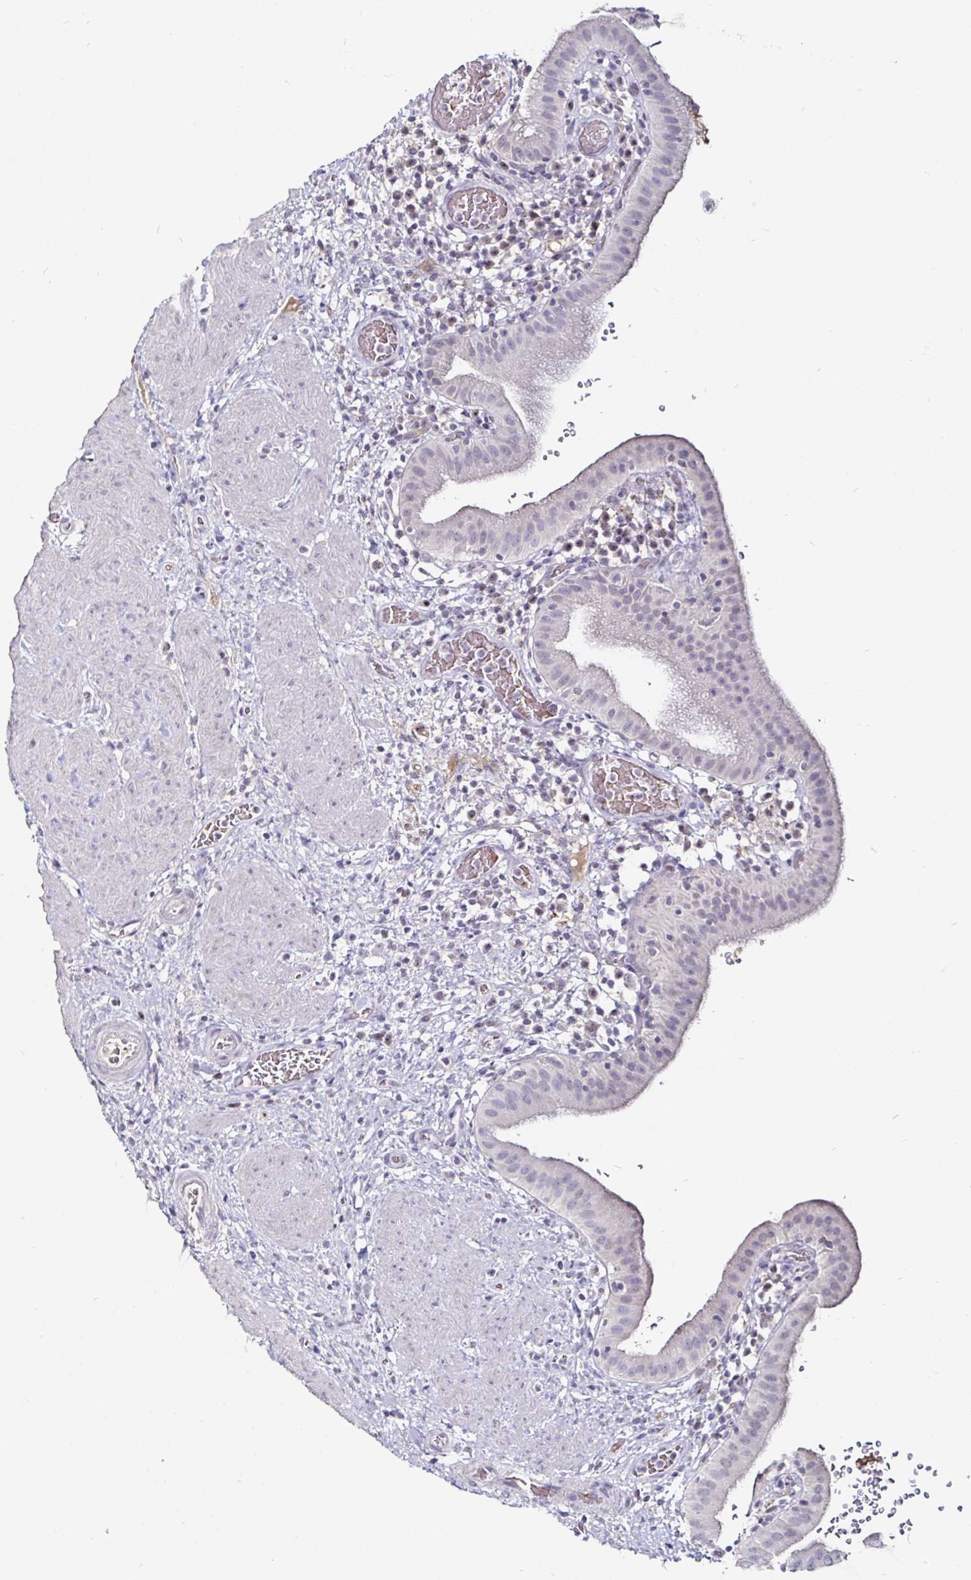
{"staining": {"intensity": "negative", "quantity": "none", "location": "none"}, "tissue": "gallbladder", "cell_type": "Glandular cells", "image_type": "normal", "snomed": [{"axis": "morphology", "description": "Normal tissue, NOS"}, {"axis": "topography", "description": "Gallbladder"}], "caption": "The immunohistochemistry photomicrograph has no significant positivity in glandular cells of gallbladder.", "gene": "FAIM2", "patient": {"sex": "male", "age": 26}}